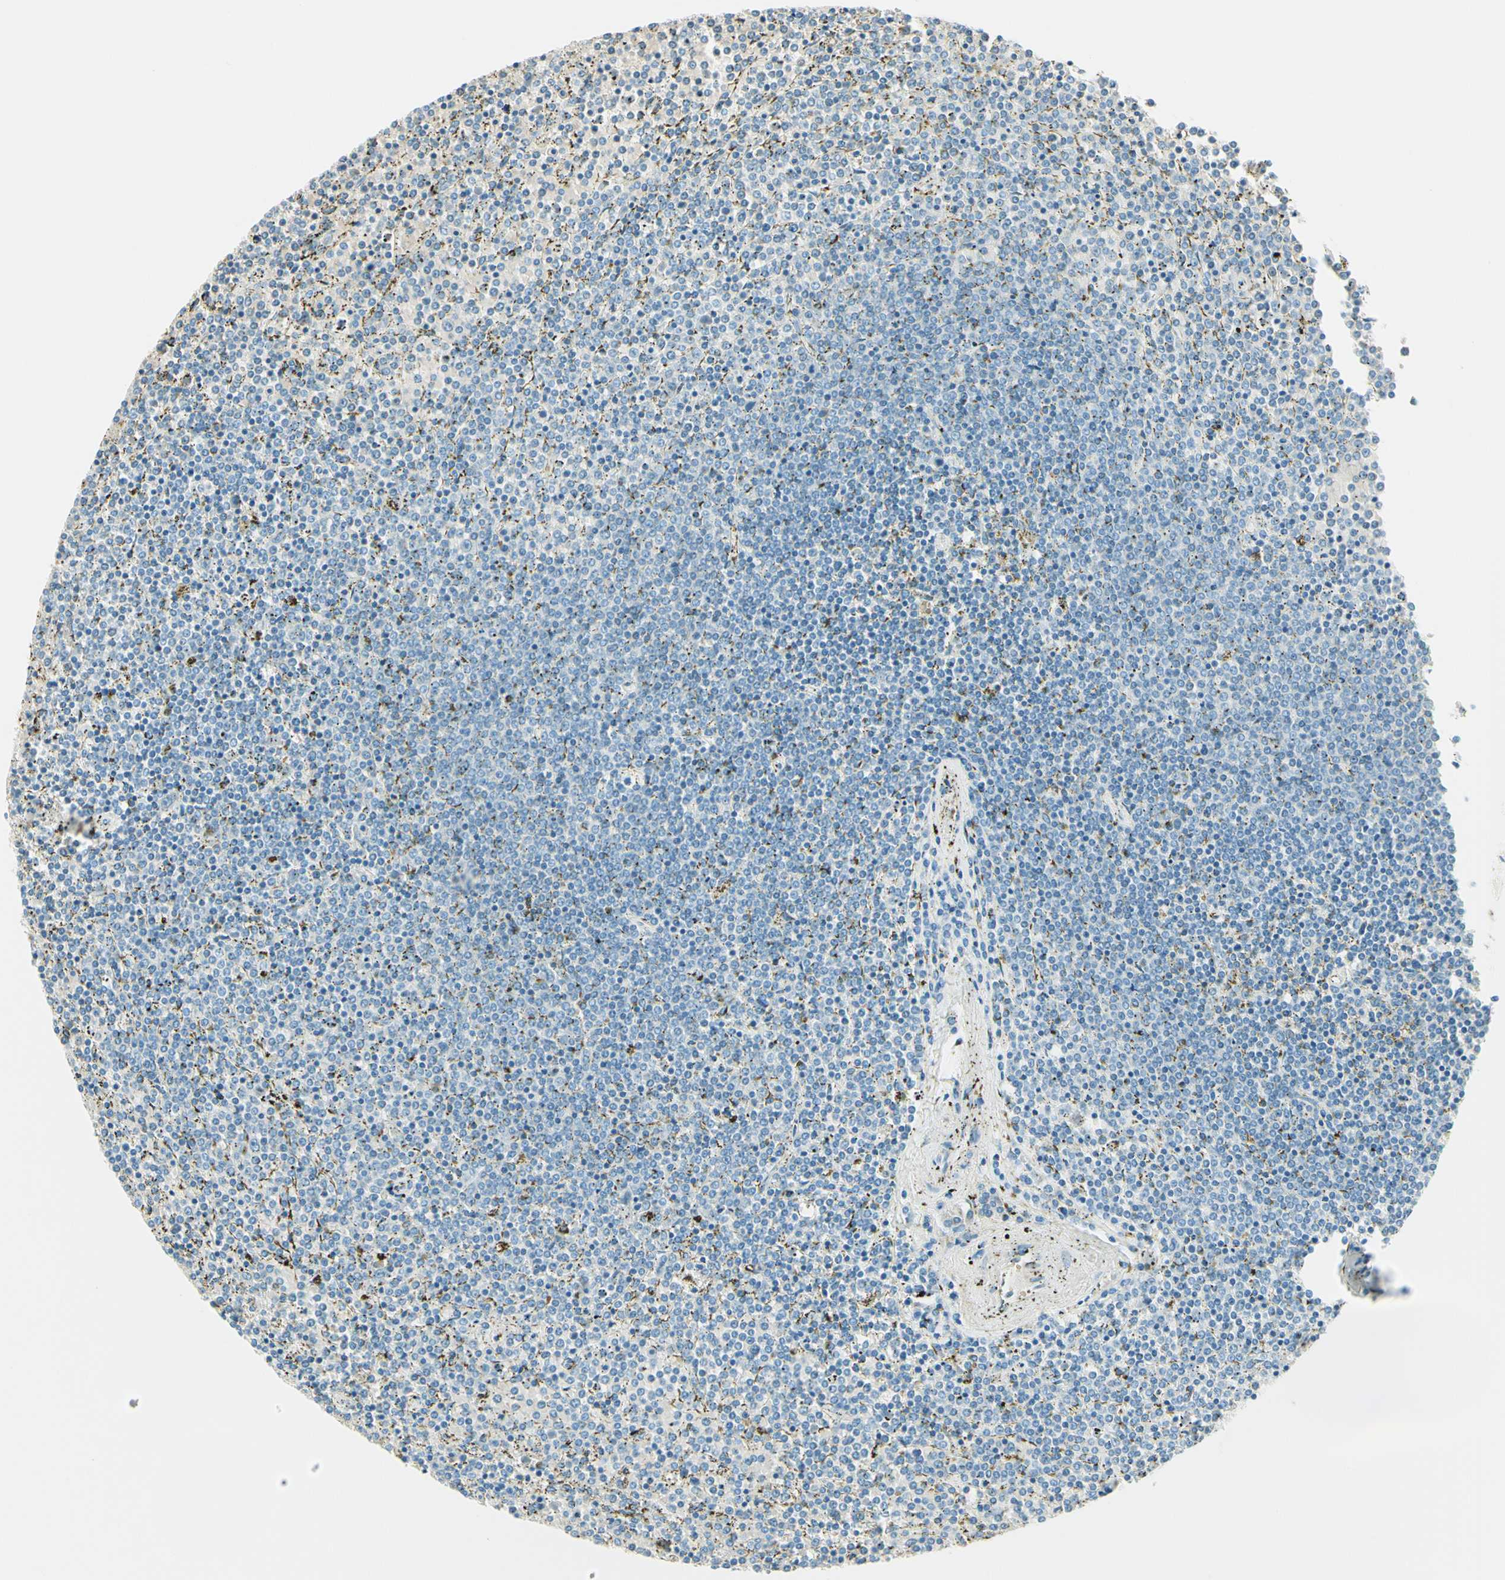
{"staining": {"intensity": "negative", "quantity": "none", "location": "none"}, "tissue": "lymphoma", "cell_type": "Tumor cells", "image_type": "cancer", "snomed": [{"axis": "morphology", "description": "Malignant lymphoma, non-Hodgkin's type, Low grade"}, {"axis": "topography", "description": "Spleen"}], "caption": "This is an immunohistochemistry (IHC) image of low-grade malignant lymphoma, non-Hodgkin's type. There is no staining in tumor cells.", "gene": "NCBP2L", "patient": {"sex": "female", "age": 77}}